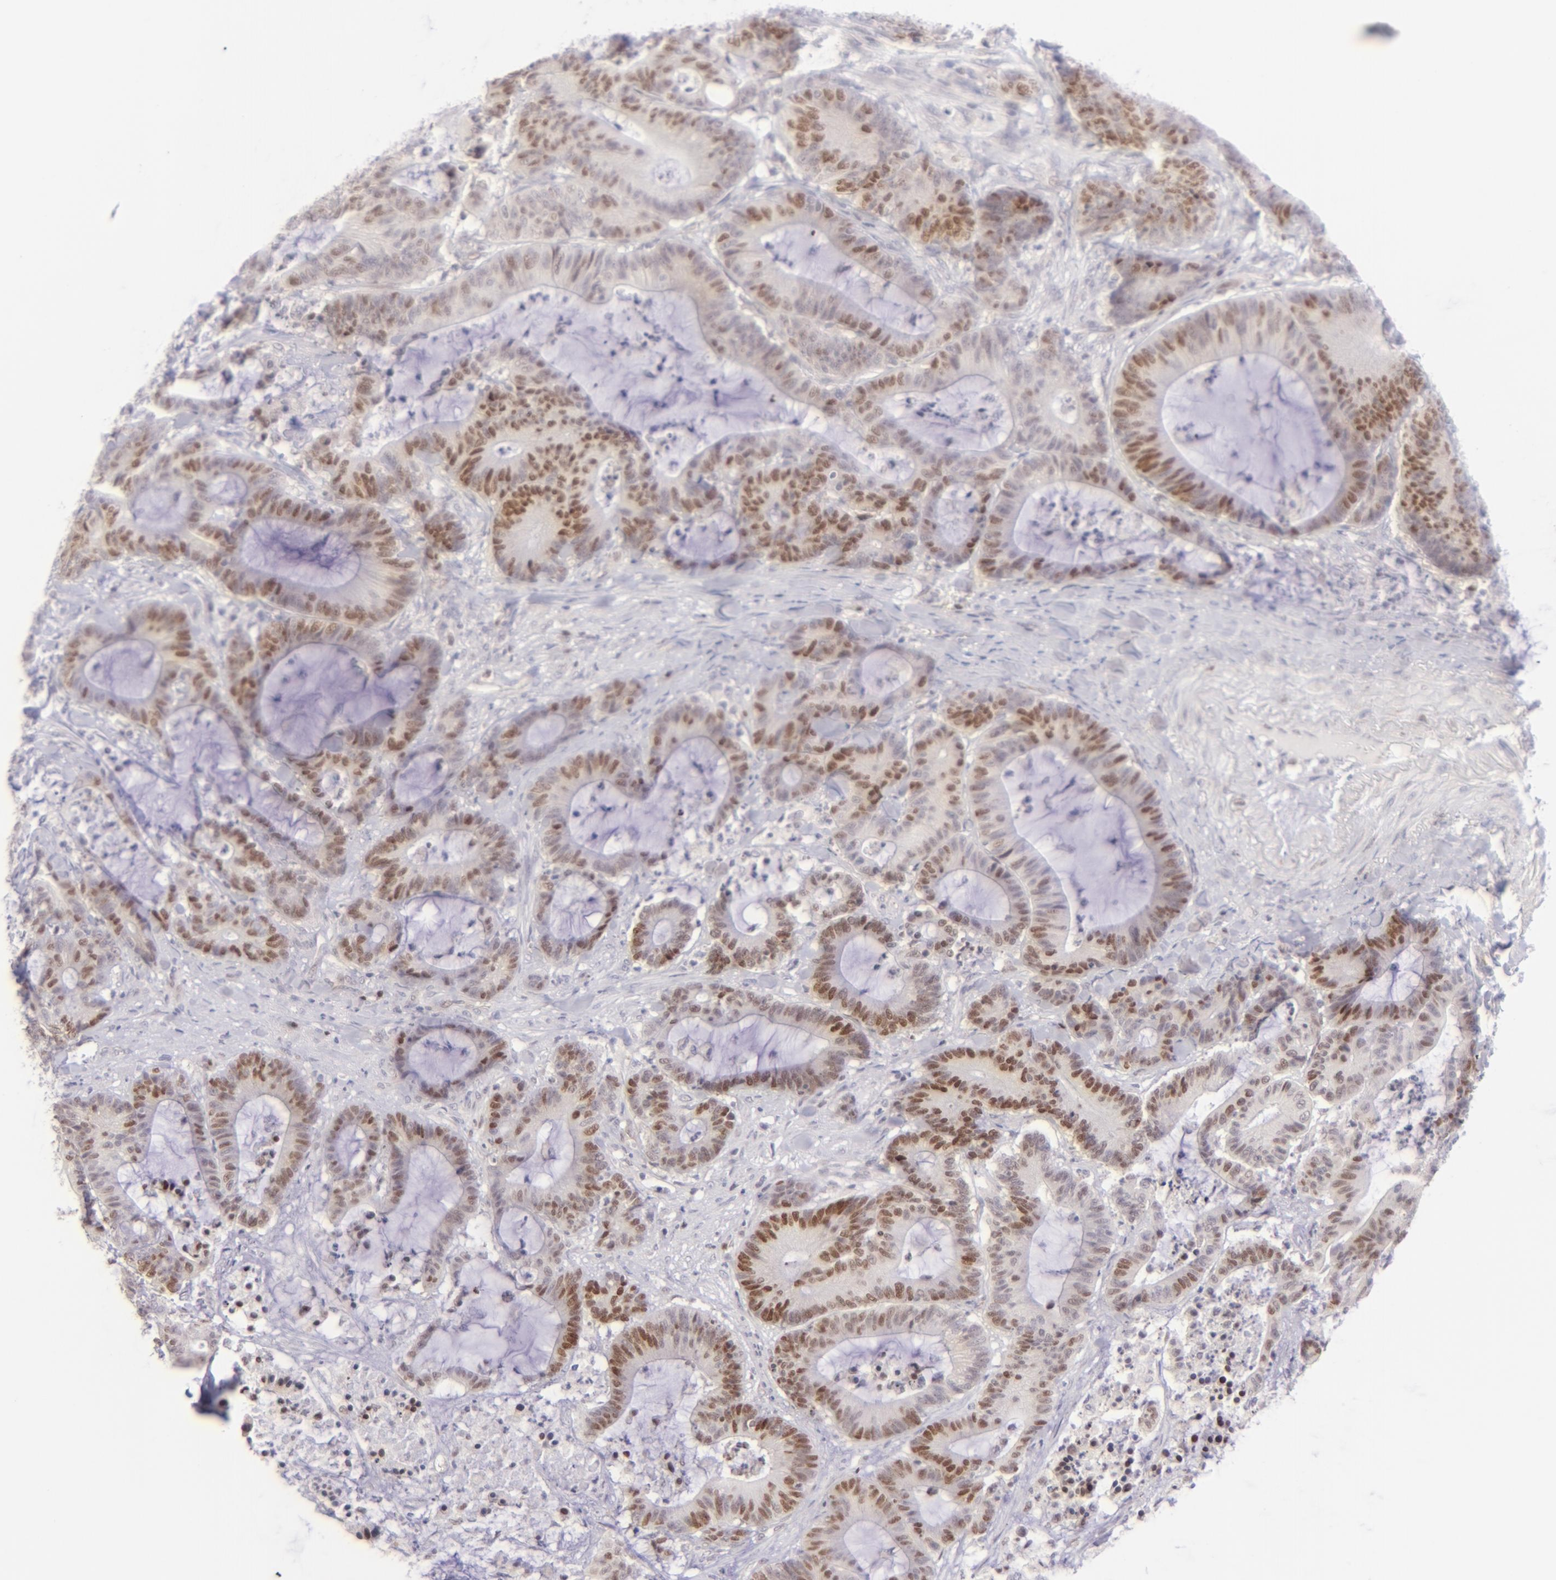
{"staining": {"intensity": "moderate", "quantity": ">75%", "location": "nuclear"}, "tissue": "colorectal cancer", "cell_type": "Tumor cells", "image_type": "cancer", "snomed": [{"axis": "morphology", "description": "Adenocarcinoma, NOS"}, {"axis": "topography", "description": "Colon"}], "caption": "Colorectal cancer (adenocarcinoma) stained with immunohistochemistry shows moderate nuclear positivity in about >75% of tumor cells.", "gene": "POU2F1", "patient": {"sex": "female", "age": 84}}